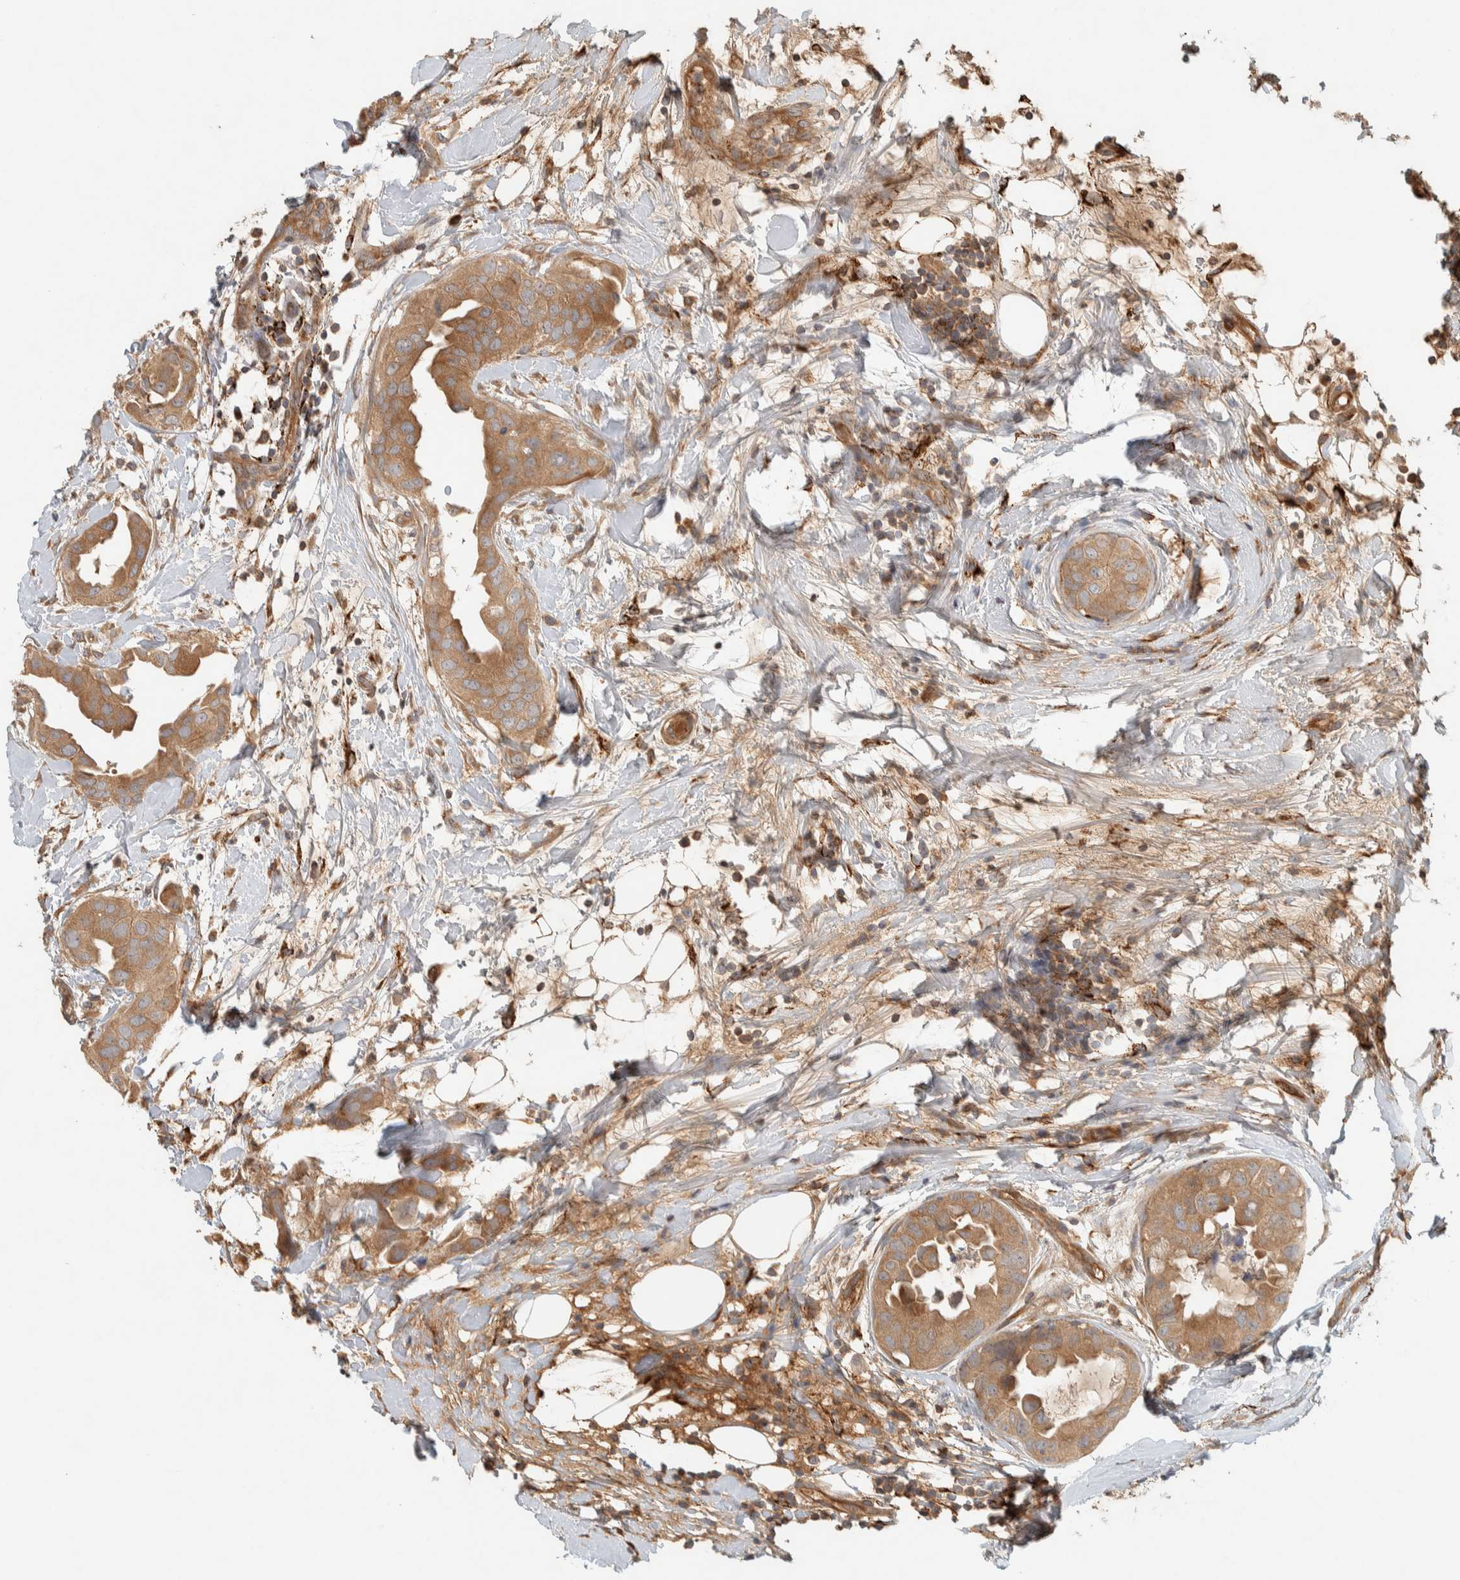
{"staining": {"intensity": "moderate", "quantity": ">75%", "location": "cytoplasmic/membranous"}, "tissue": "breast cancer", "cell_type": "Tumor cells", "image_type": "cancer", "snomed": [{"axis": "morphology", "description": "Duct carcinoma"}, {"axis": "topography", "description": "Breast"}], "caption": "Immunohistochemical staining of human breast cancer (invasive ductal carcinoma) demonstrates moderate cytoplasmic/membranous protein positivity in approximately >75% of tumor cells.", "gene": "FAM167A", "patient": {"sex": "female", "age": 40}}